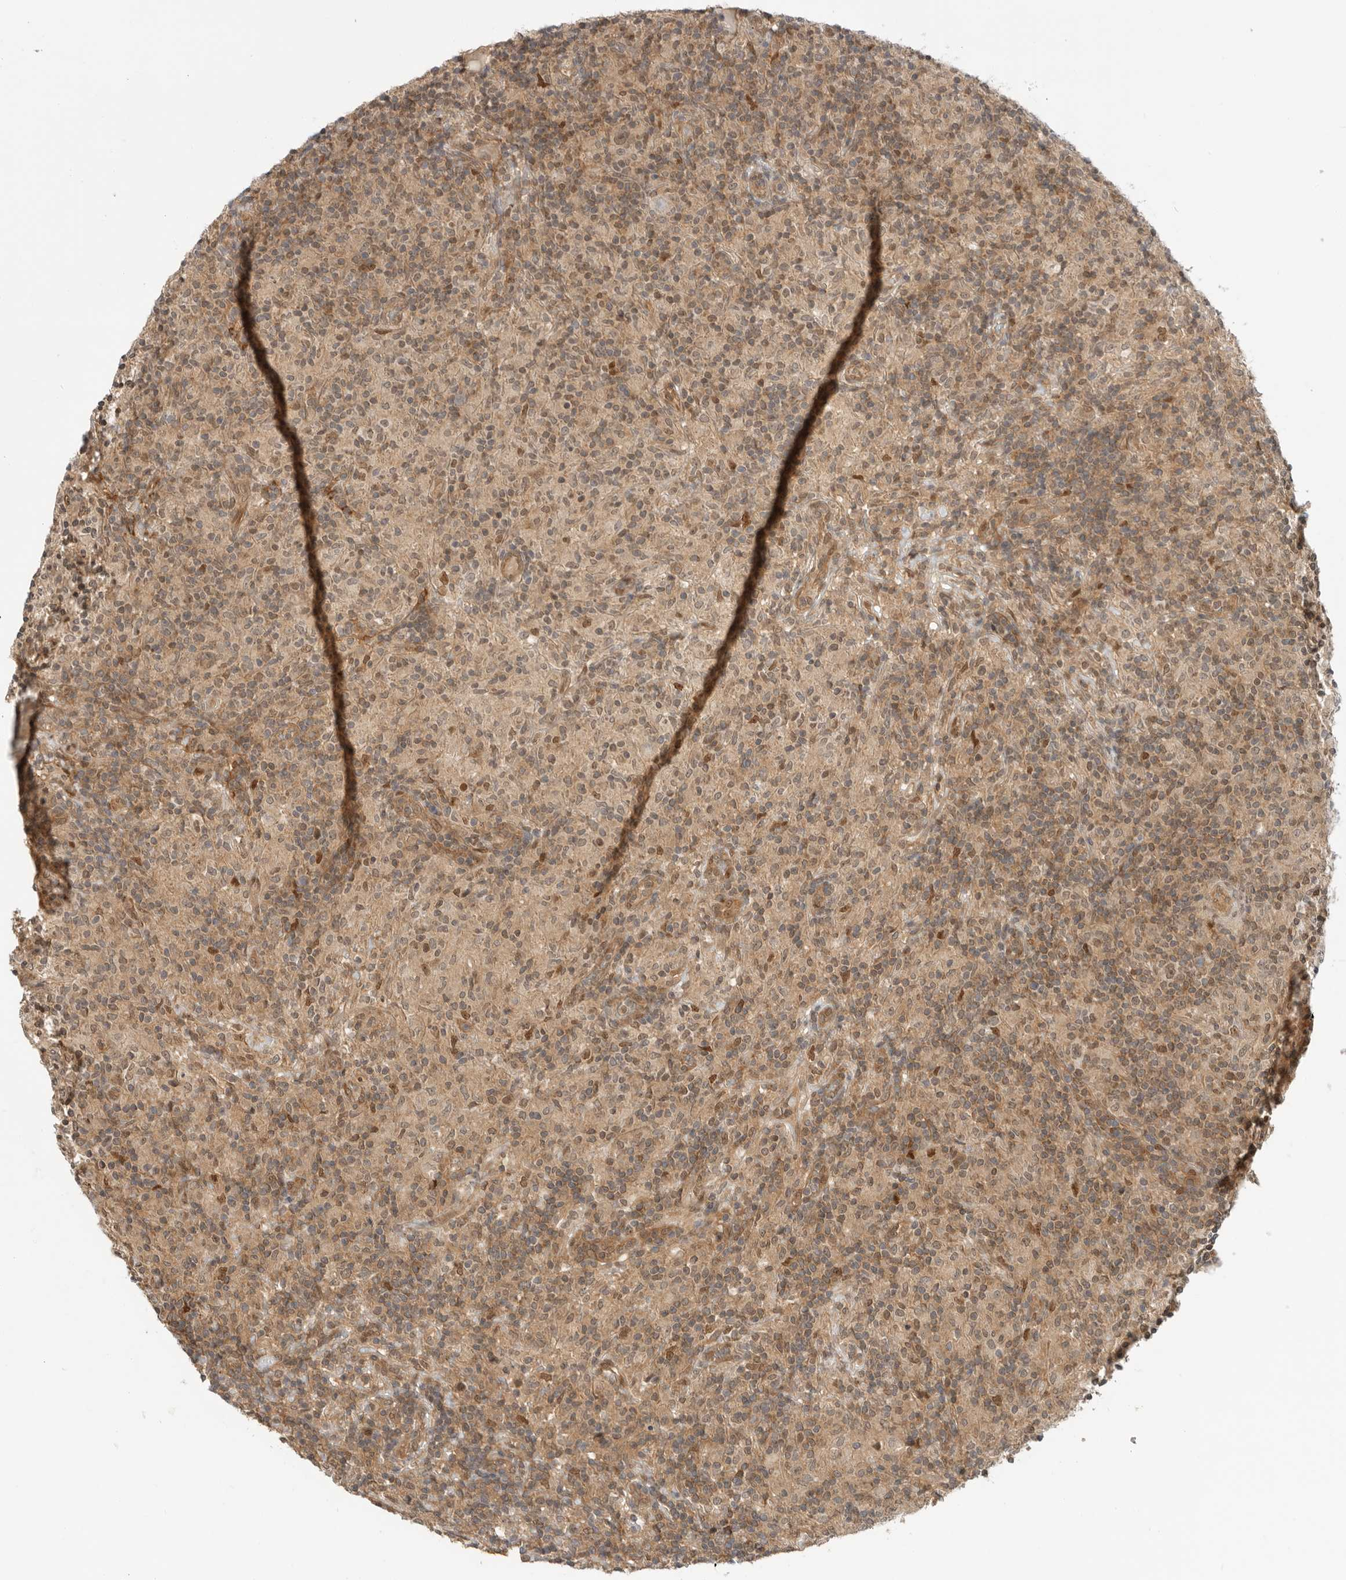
{"staining": {"intensity": "weak", "quantity": ">75%", "location": "nuclear"}, "tissue": "lymphoma", "cell_type": "Tumor cells", "image_type": "cancer", "snomed": [{"axis": "morphology", "description": "Hodgkin's disease, NOS"}, {"axis": "topography", "description": "Lymph node"}], "caption": "Immunohistochemical staining of Hodgkin's disease shows weak nuclear protein positivity in about >75% of tumor cells.", "gene": "DCAF8", "patient": {"sex": "male", "age": 70}}